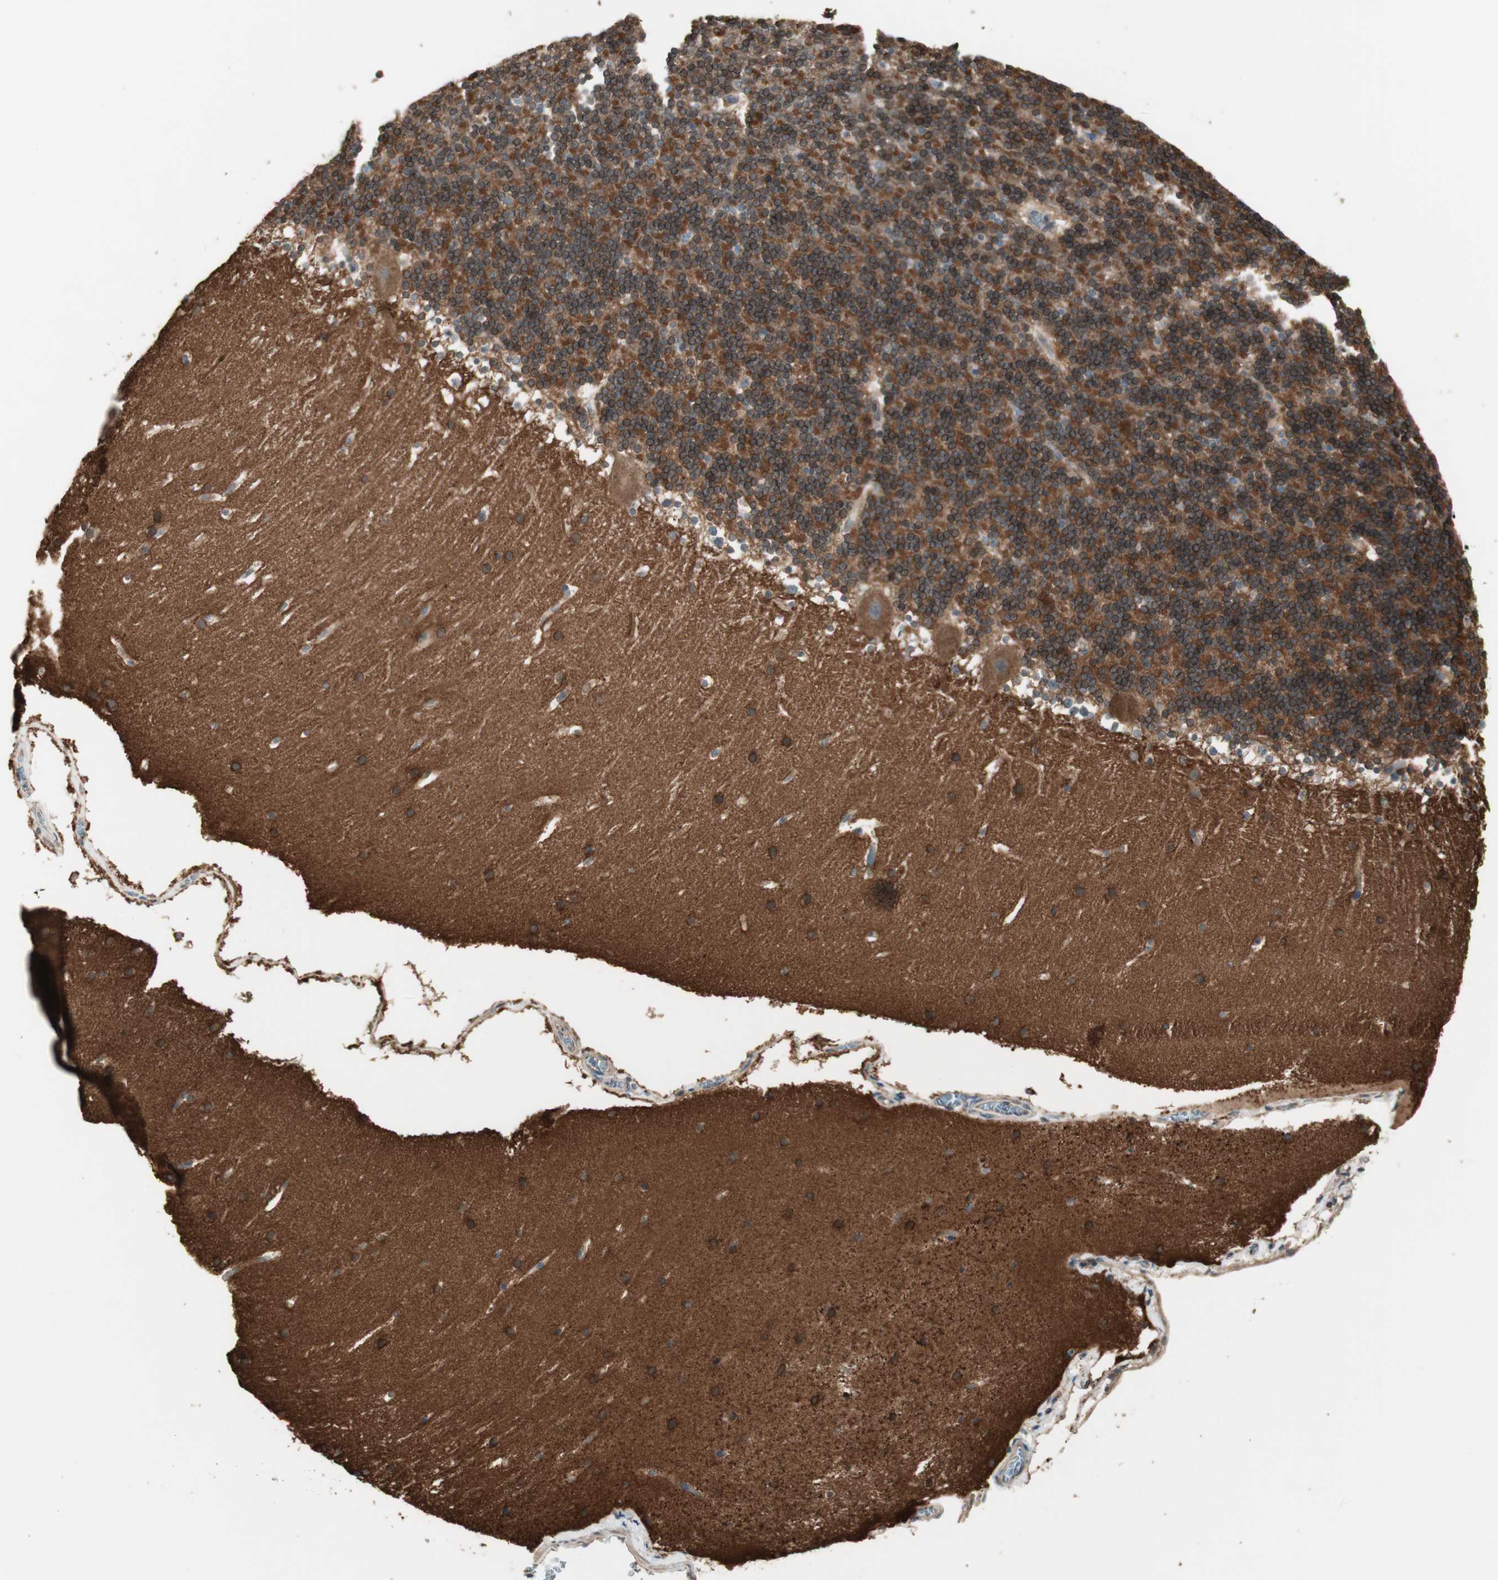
{"staining": {"intensity": "strong", "quantity": ">75%", "location": "cytoplasmic/membranous"}, "tissue": "cerebellum", "cell_type": "Cells in granular layer", "image_type": "normal", "snomed": [{"axis": "morphology", "description": "Normal tissue, NOS"}, {"axis": "topography", "description": "Cerebellum"}], "caption": "Brown immunohistochemical staining in unremarkable human cerebellum shows strong cytoplasmic/membranous expression in approximately >75% of cells in granular layer.", "gene": "ATP6AP2", "patient": {"sex": "male", "age": 45}}